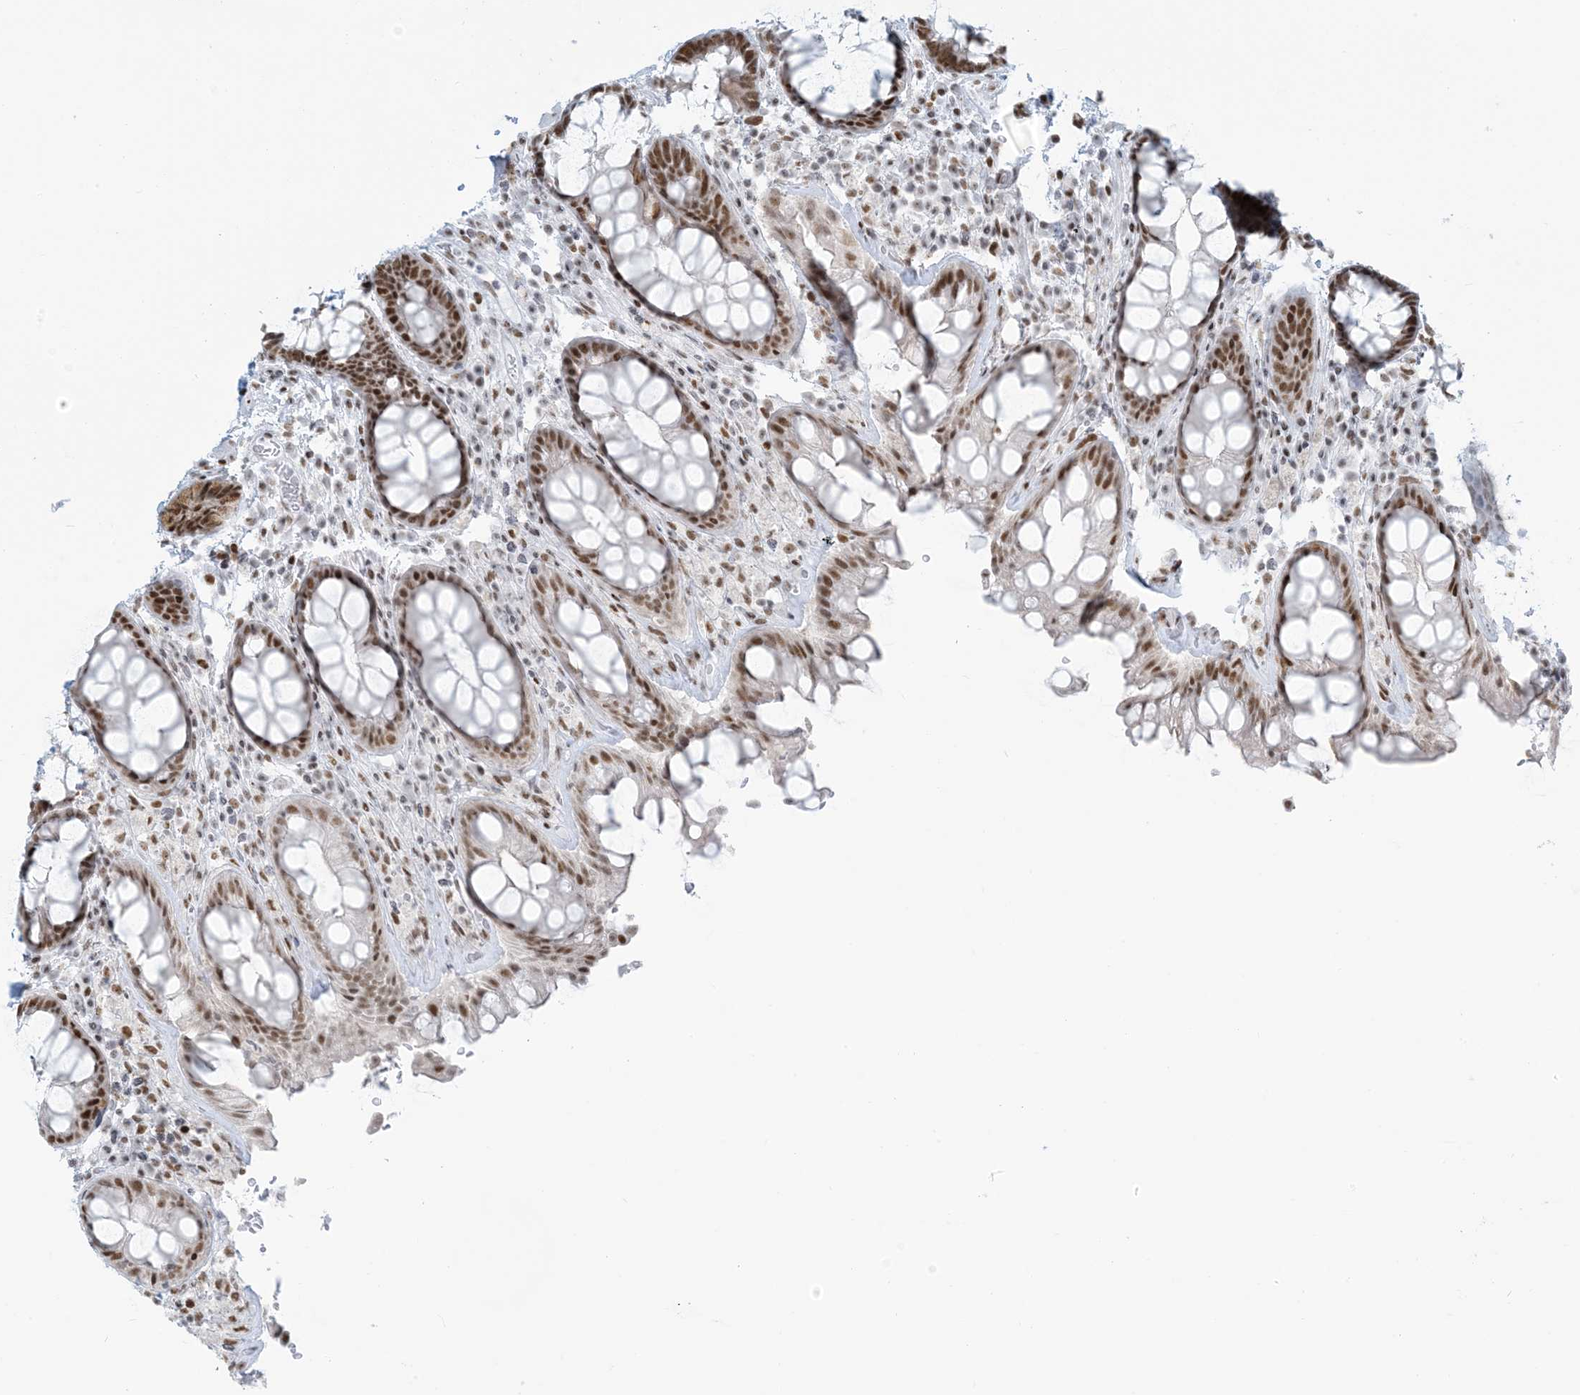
{"staining": {"intensity": "moderate", "quantity": ">75%", "location": "nuclear"}, "tissue": "rectum", "cell_type": "Glandular cells", "image_type": "normal", "snomed": [{"axis": "morphology", "description": "Normal tissue, NOS"}, {"axis": "topography", "description": "Rectum"}], "caption": "About >75% of glandular cells in benign human rectum demonstrate moderate nuclear protein staining as visualized by brown immunohistochemical staining.", "gene": "STAG1", "patient": {"sex": "male", "age": 64}}